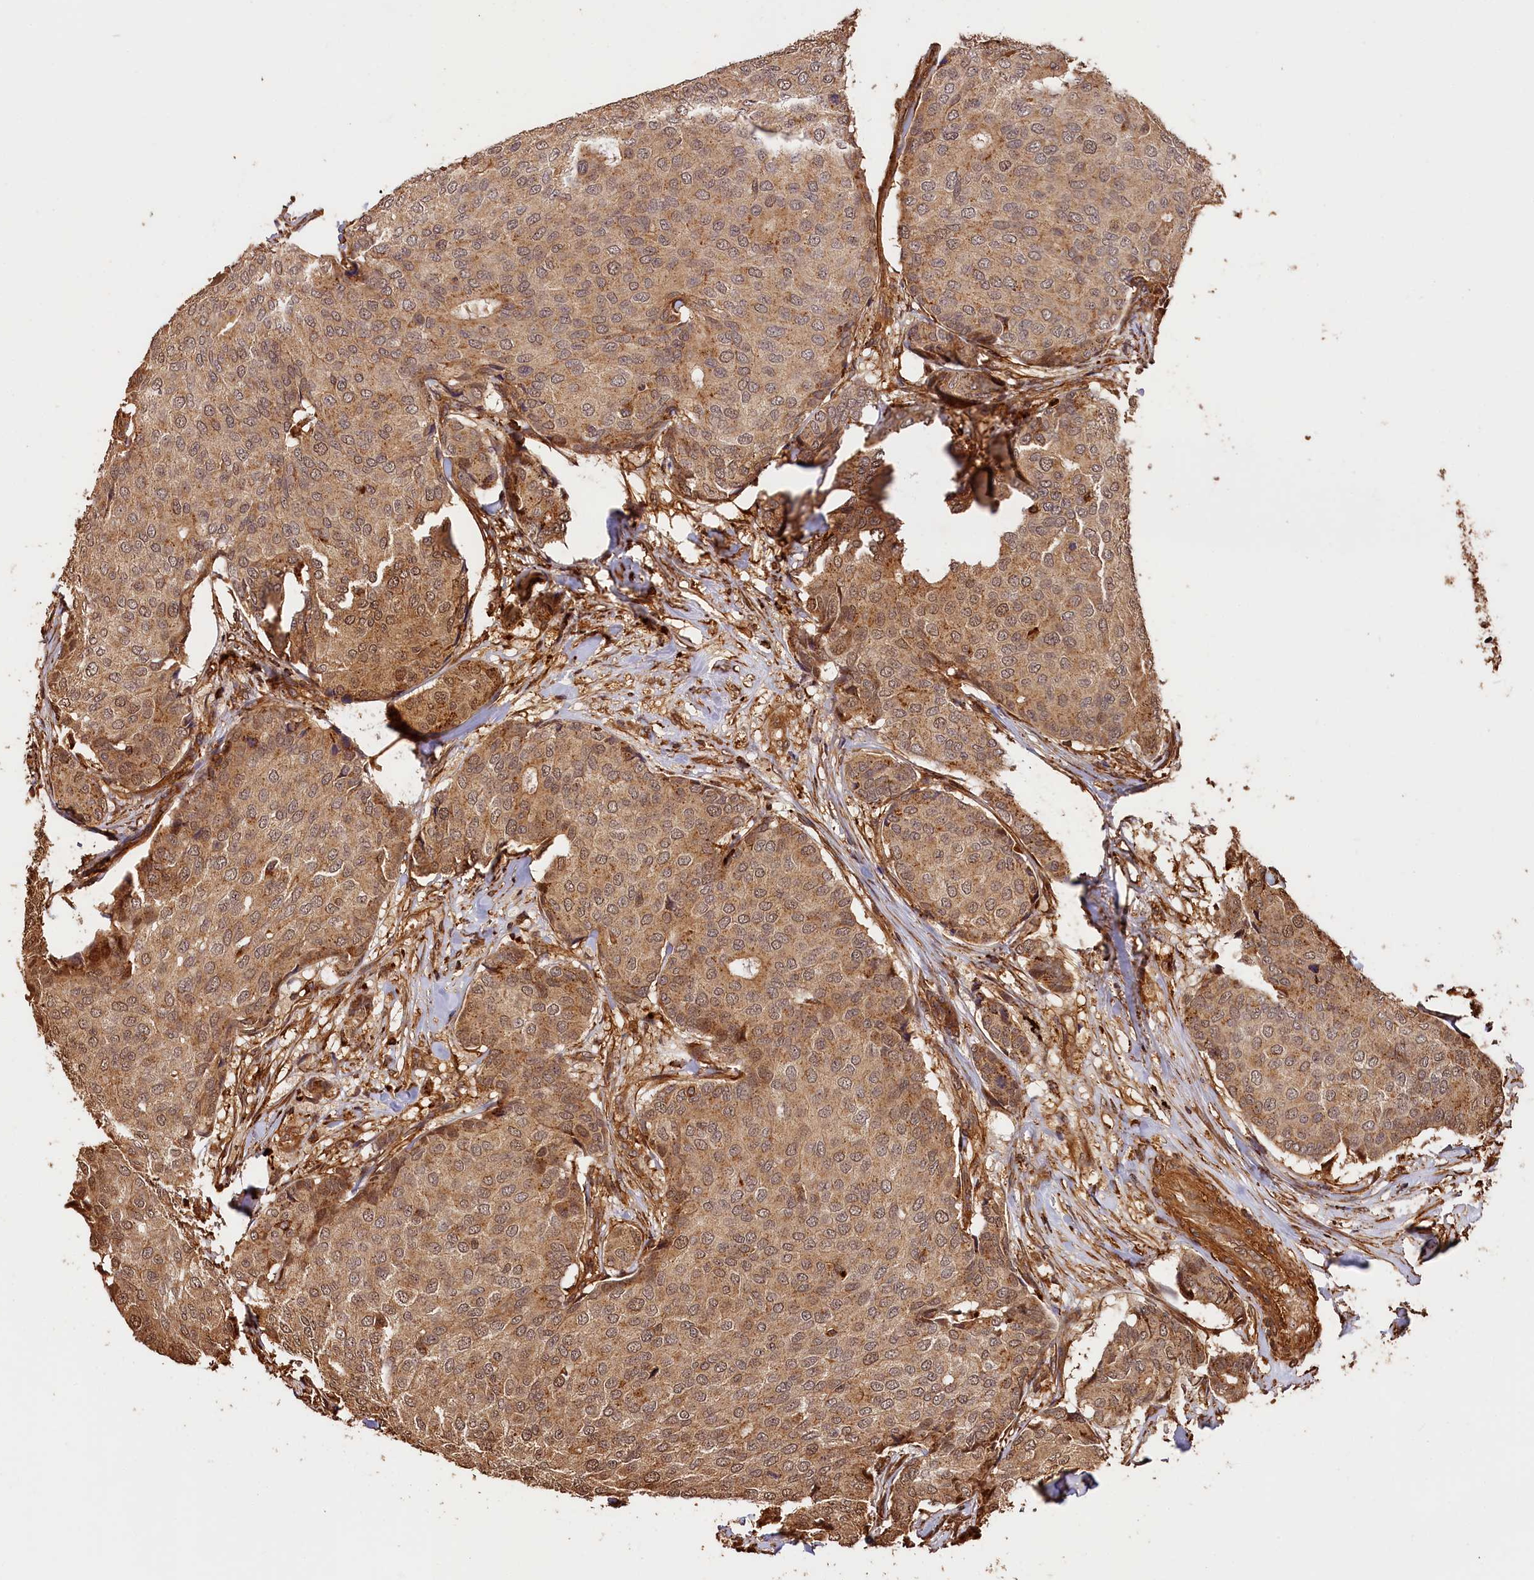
{"staining": {"intensity": "moderate", "quantity": ">75%", "location": "cytoplasmic/membranous,nuclear"}, "tissue": "breast cancer", "cell_type": "Tumor cells", "image_type": "cancer", "snomed": [{"axis": "morphology", "description": "Duct carcinoma"}, {"axis": "topography", "description": "Breast"}], "caption": "Protein expression analysis of breast cancer (invasive ductal carcinoma) reveals moderate cytoplasmic/membranous and nuclear positivity in about >75% of tumor cells. (DAB IHC with brightfield microscopy, high magnification).", "gene": "MMP15", "patient": {"sex": "female", "age": 75}}